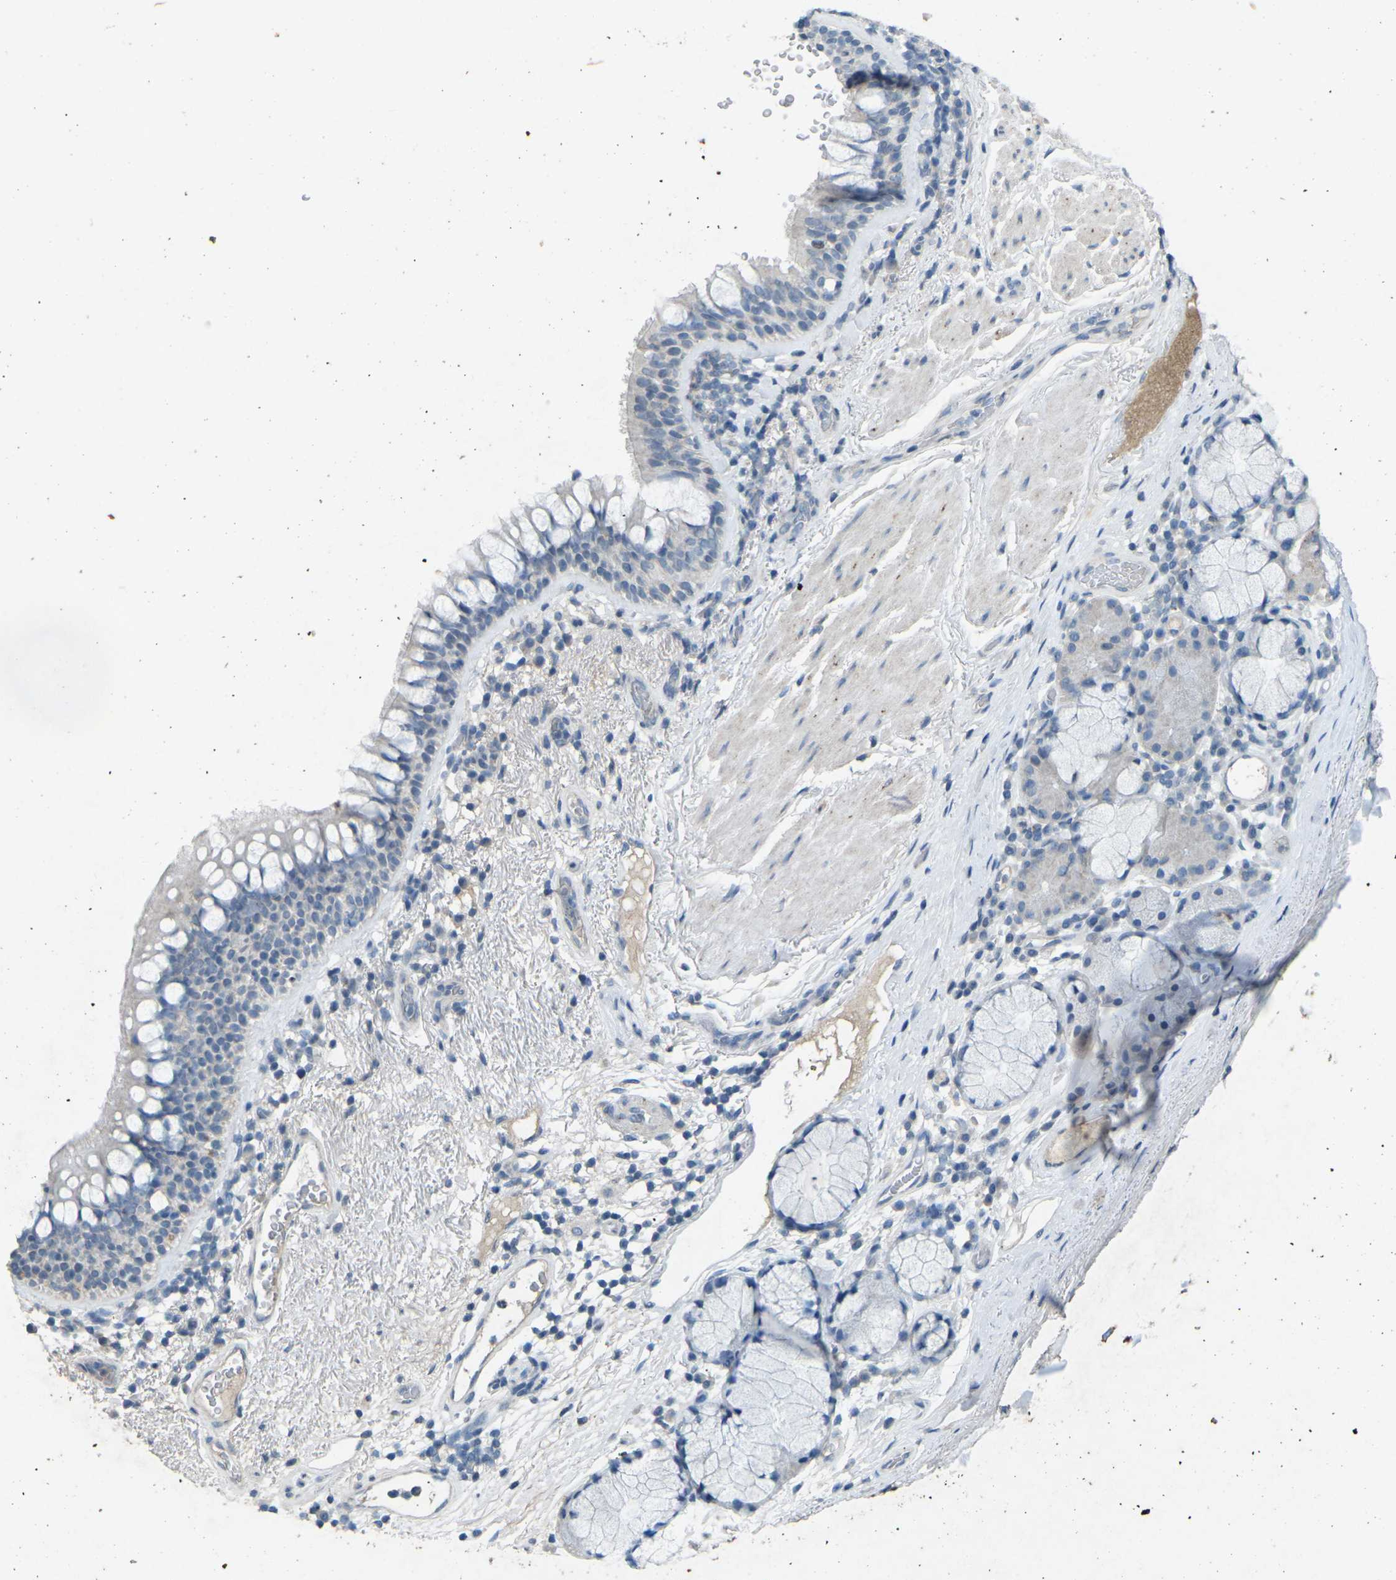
{"staining": {"intensity": "negative", "quantity": "none", "location": "none"}, "tissue": "bronchus", "cell_type": "Respiratory epithelial cells", "image_type": "normal", "snomed": [{"axis": "morphology", "description": "Normal tissue, NOS"}, {"axis": "morphology", "description": "Inflammation, NOS"}, {"axis": "topography", "description": "Cartilage tissue"}, {"axis": "topography", "description": "Bronchus"}], "caption": "This is a image of immunohistochemistry staining of normal bronchus, which shows no positivity in respiratory epithelial cells.", "gene": "A1BG", "patient": {"sex": "male", "age": 77}}